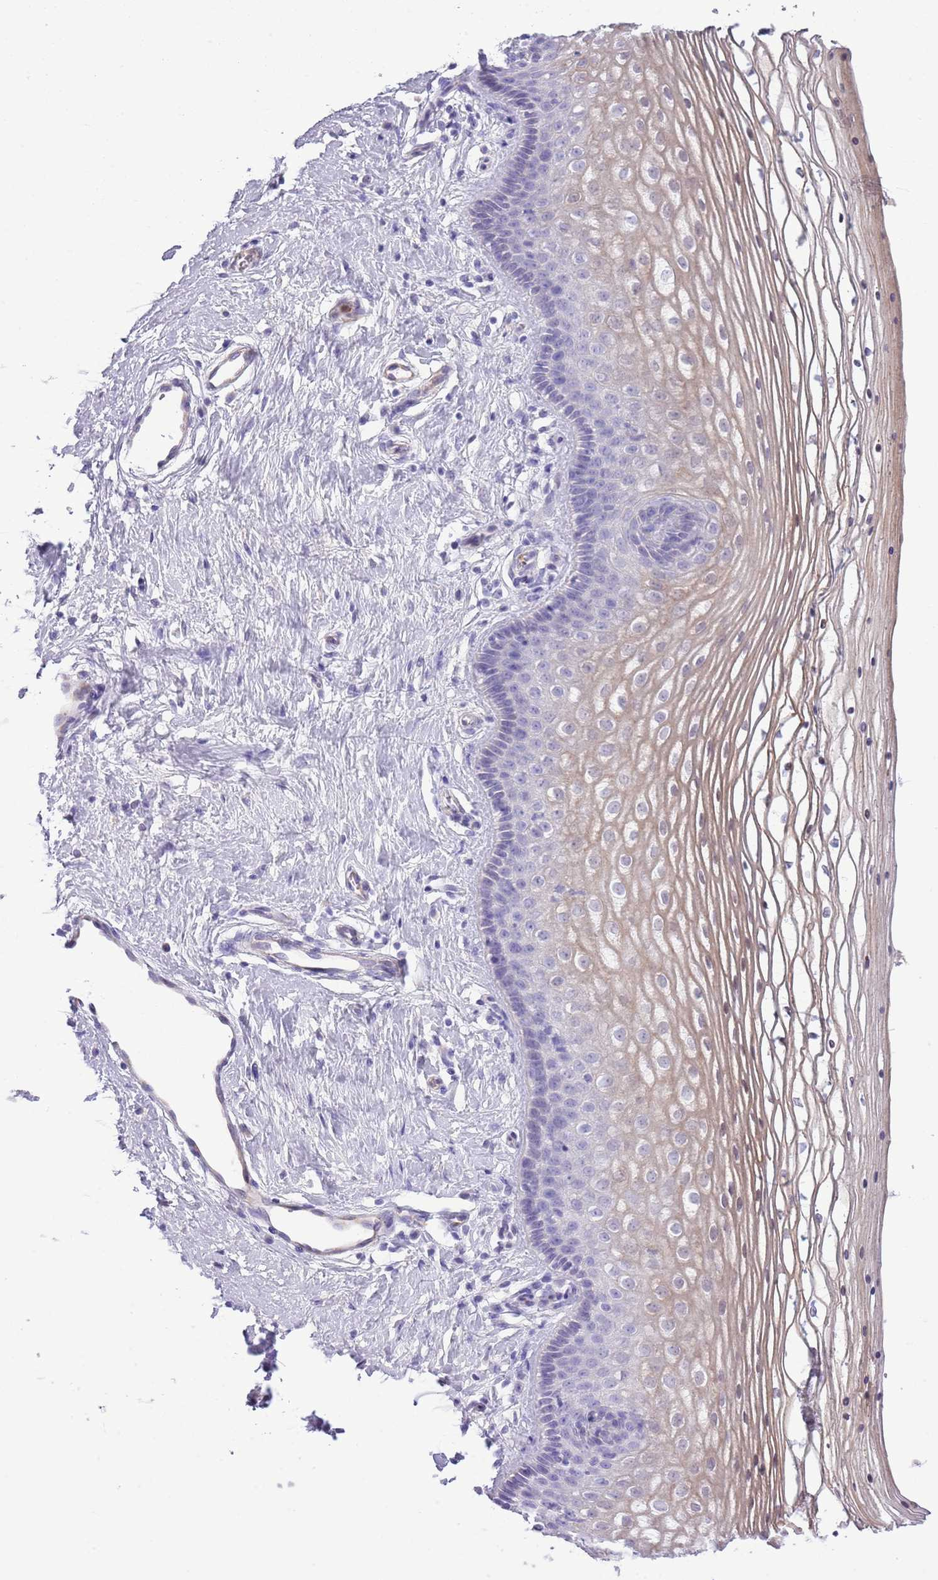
{"staining": {"intensity": "negative", "quantity": "none", "location": "none"}, "tissue": "vagina", "cell_type": "Squamous epithelial cells", "image_type": "normal", "snomed": [{"axis": "morphology", "description": "Normal tissue, NOS"}, {"axis": "topography", "description": "Vagina"}], "caption": "IHC histopathology image of benign vagina: vagina stained with DAB shows no significant protein expression in squamous epithelial cells. (Immunohistochemistry, brightfield microscopy, high magnification).", "gene": "OR6M1", "patient": {"sex": "female", "age": 46}}